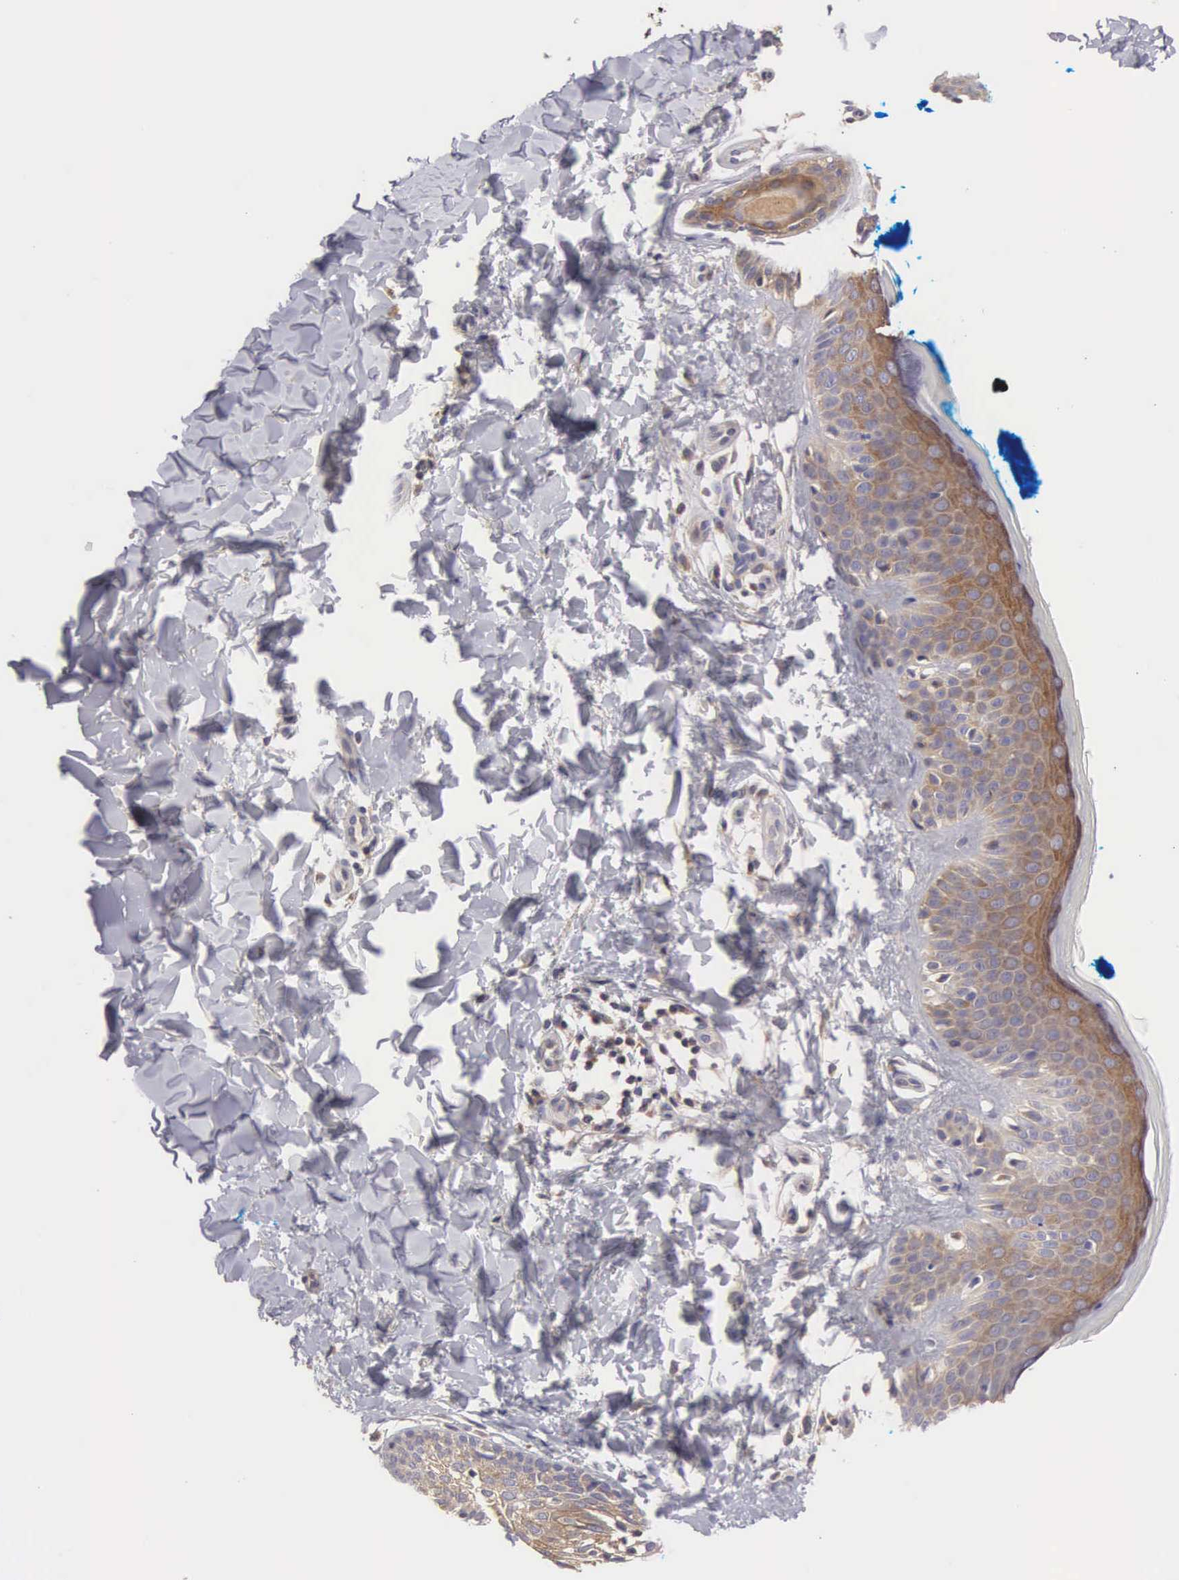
{"staining": {"intensity": "negative", "quantity": "none", "location": "none"}, "tissue": "skin", "cell_type": "Fibroblasts", "image_type": "normal", "snomed": [{"axis": "morphology", "description": "Normal tissue, NOS"}, {"axis": "topography", "description": "Skin"}], "caption": "There is no significant staining in fibroblasts of skin. (DAB (3,3'-diaminobenzidine) immunohistochemistry visualized using brightfield microscopy, high magnification).", "gene": "TXLNG", "patient": {"sex": "female", "age": 56}}